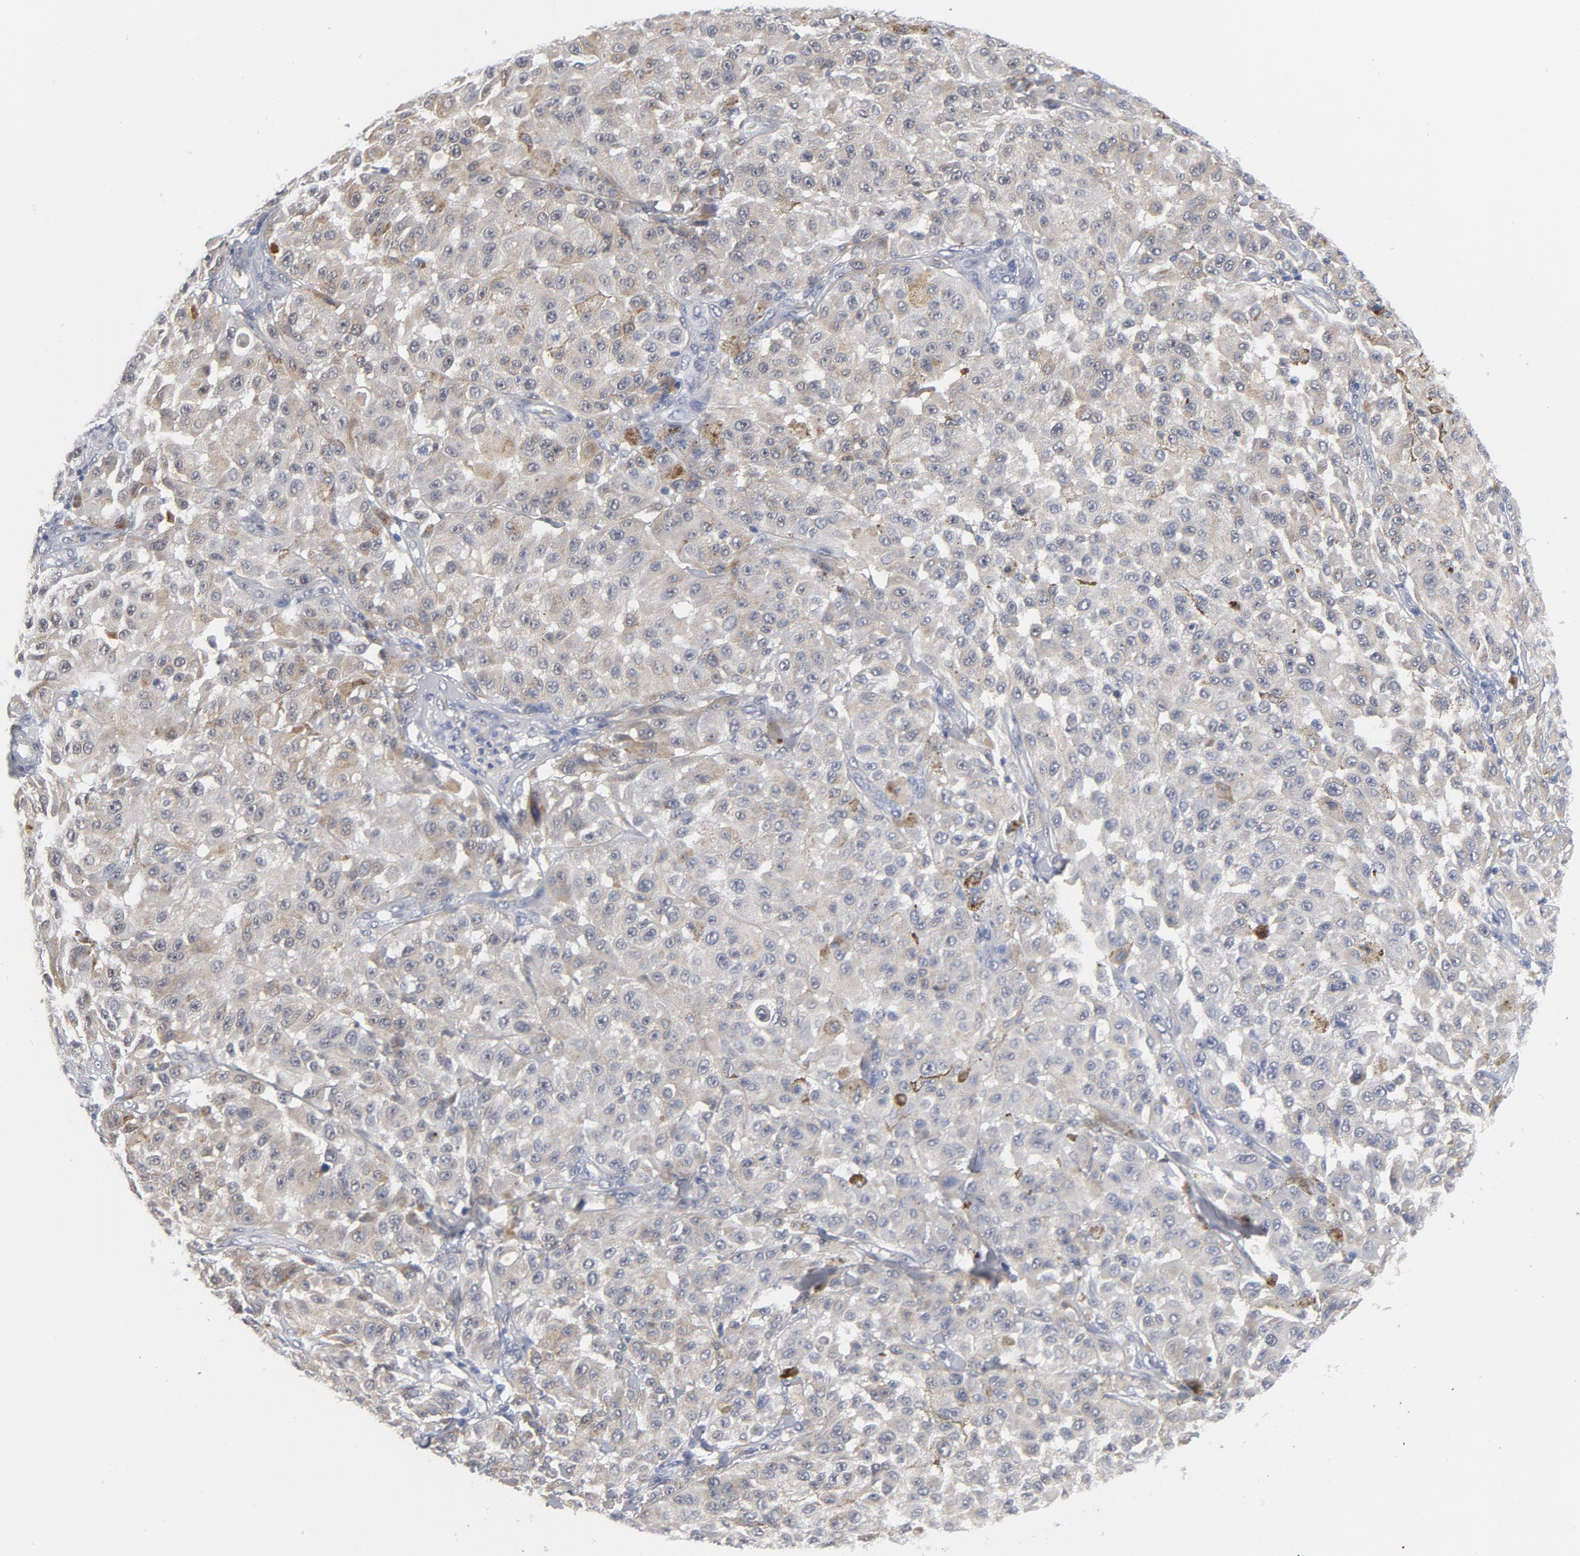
{"staining": {"intensity": "weak", "quantity": "25%-75%", "location": "cytoplasmic/membranous"}, "tissue": "melanoma", "cell_type": "Tumor cells", "image_type": "cancer", "snomed": [{"axis": "morphology", "description": "Malignant melanoma, NOS"}, {"axis": "topography", "description": "Skin"}], "caption": "A histopathology image of human melanoma stained for a protein shows weak cytoplasmic/membranous brown staining in tumor cells.", "gene": "BAP1", "patient": {"sex": "female", "age": 64}}